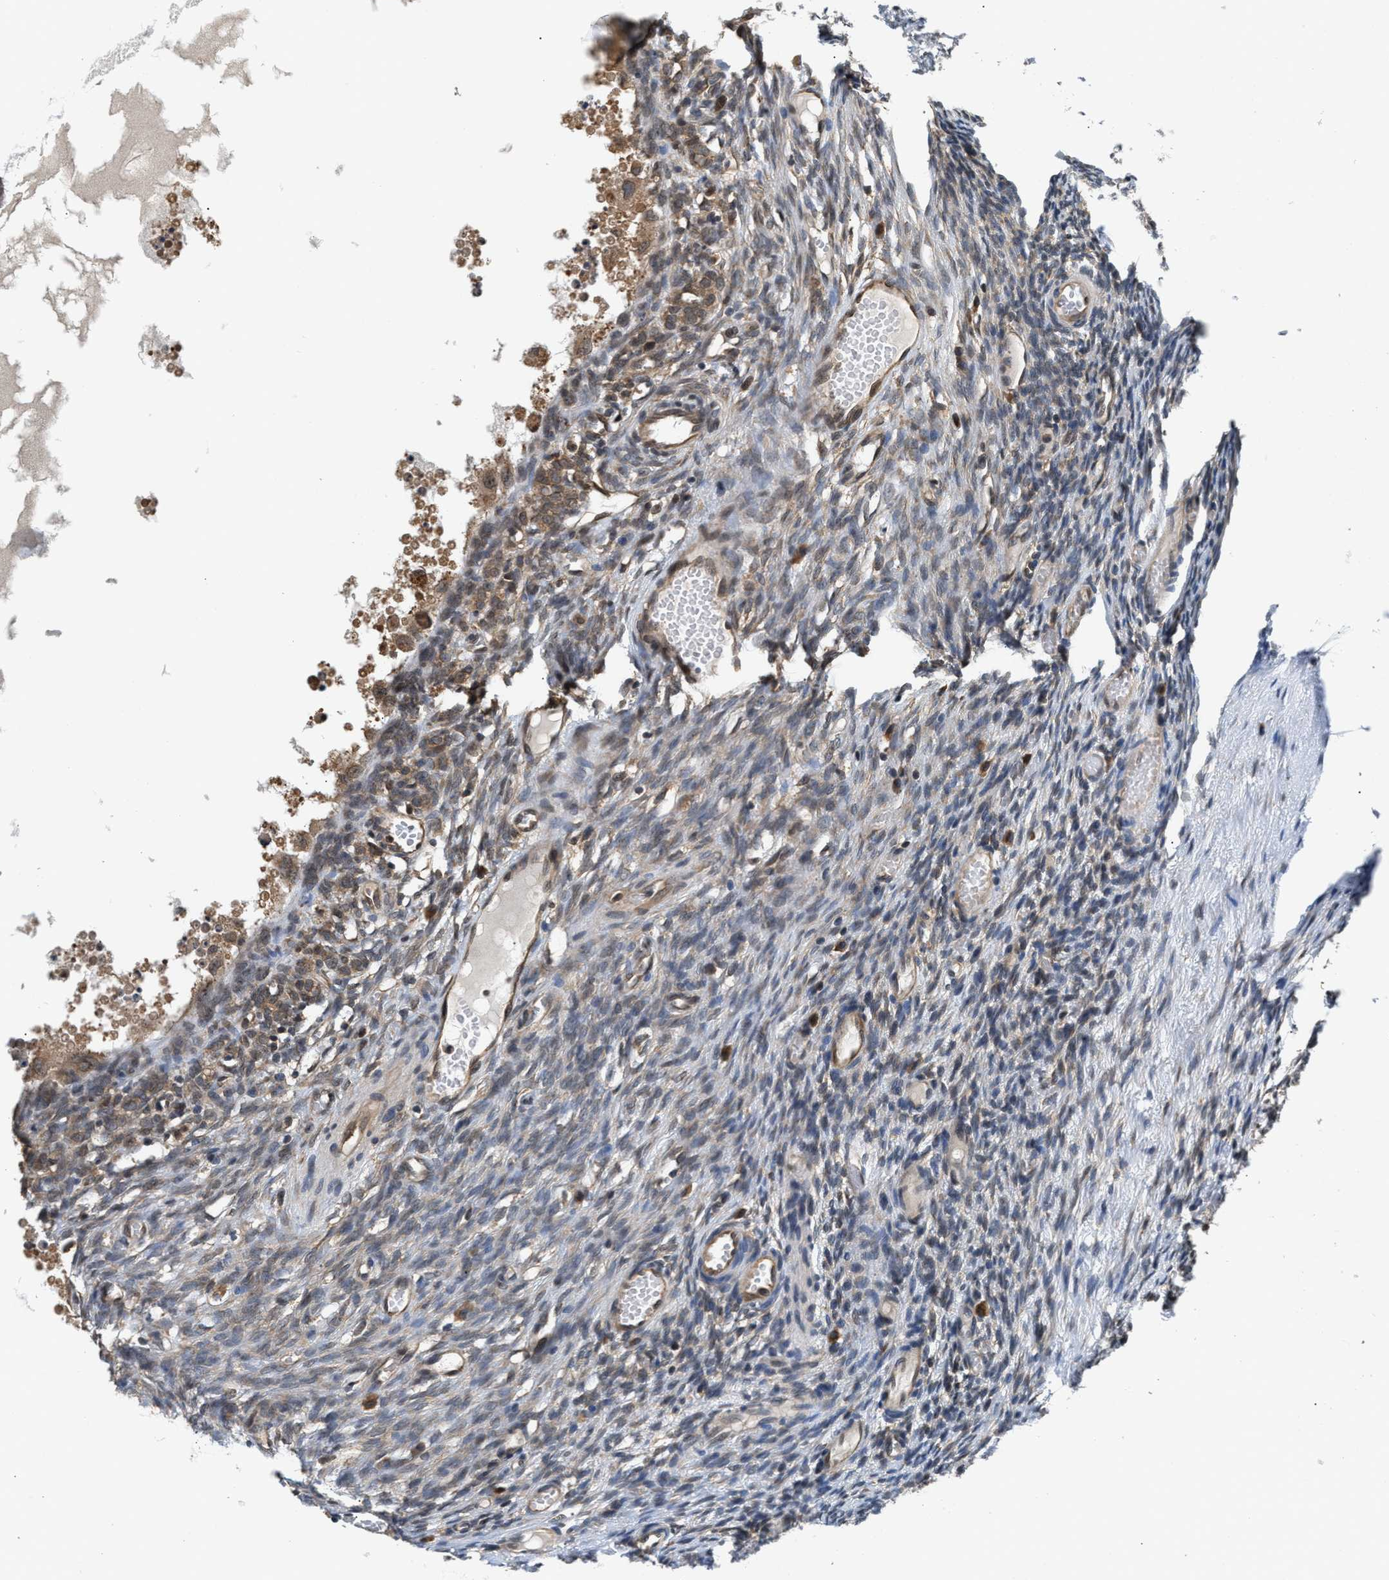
{"staining": {"intensity": "weak", "quantity": "25%-75%", "location": "cytoplasmic/membranous"}, "tissue": "ovary", "cell_type": "Ovarian stroma cells", "image_type": "normal", "snomed": [{"axis": "morphology", "description": "Normal tissue, NOS"}, {"axis": "topography", "description": "Ovary"}], "caption": "Protein expression analysis of benign human ovary reveals weak cytoplasmic/membranous staining in approximately 25%-75% of ovarian stroma cells. The staining is performed using DAB brown chromogen to label protein expression. The nuclei are counter-stained blue using hematoxylin.", "gene": "RAB29", "patient": {"sex": "female", "age": 35}}